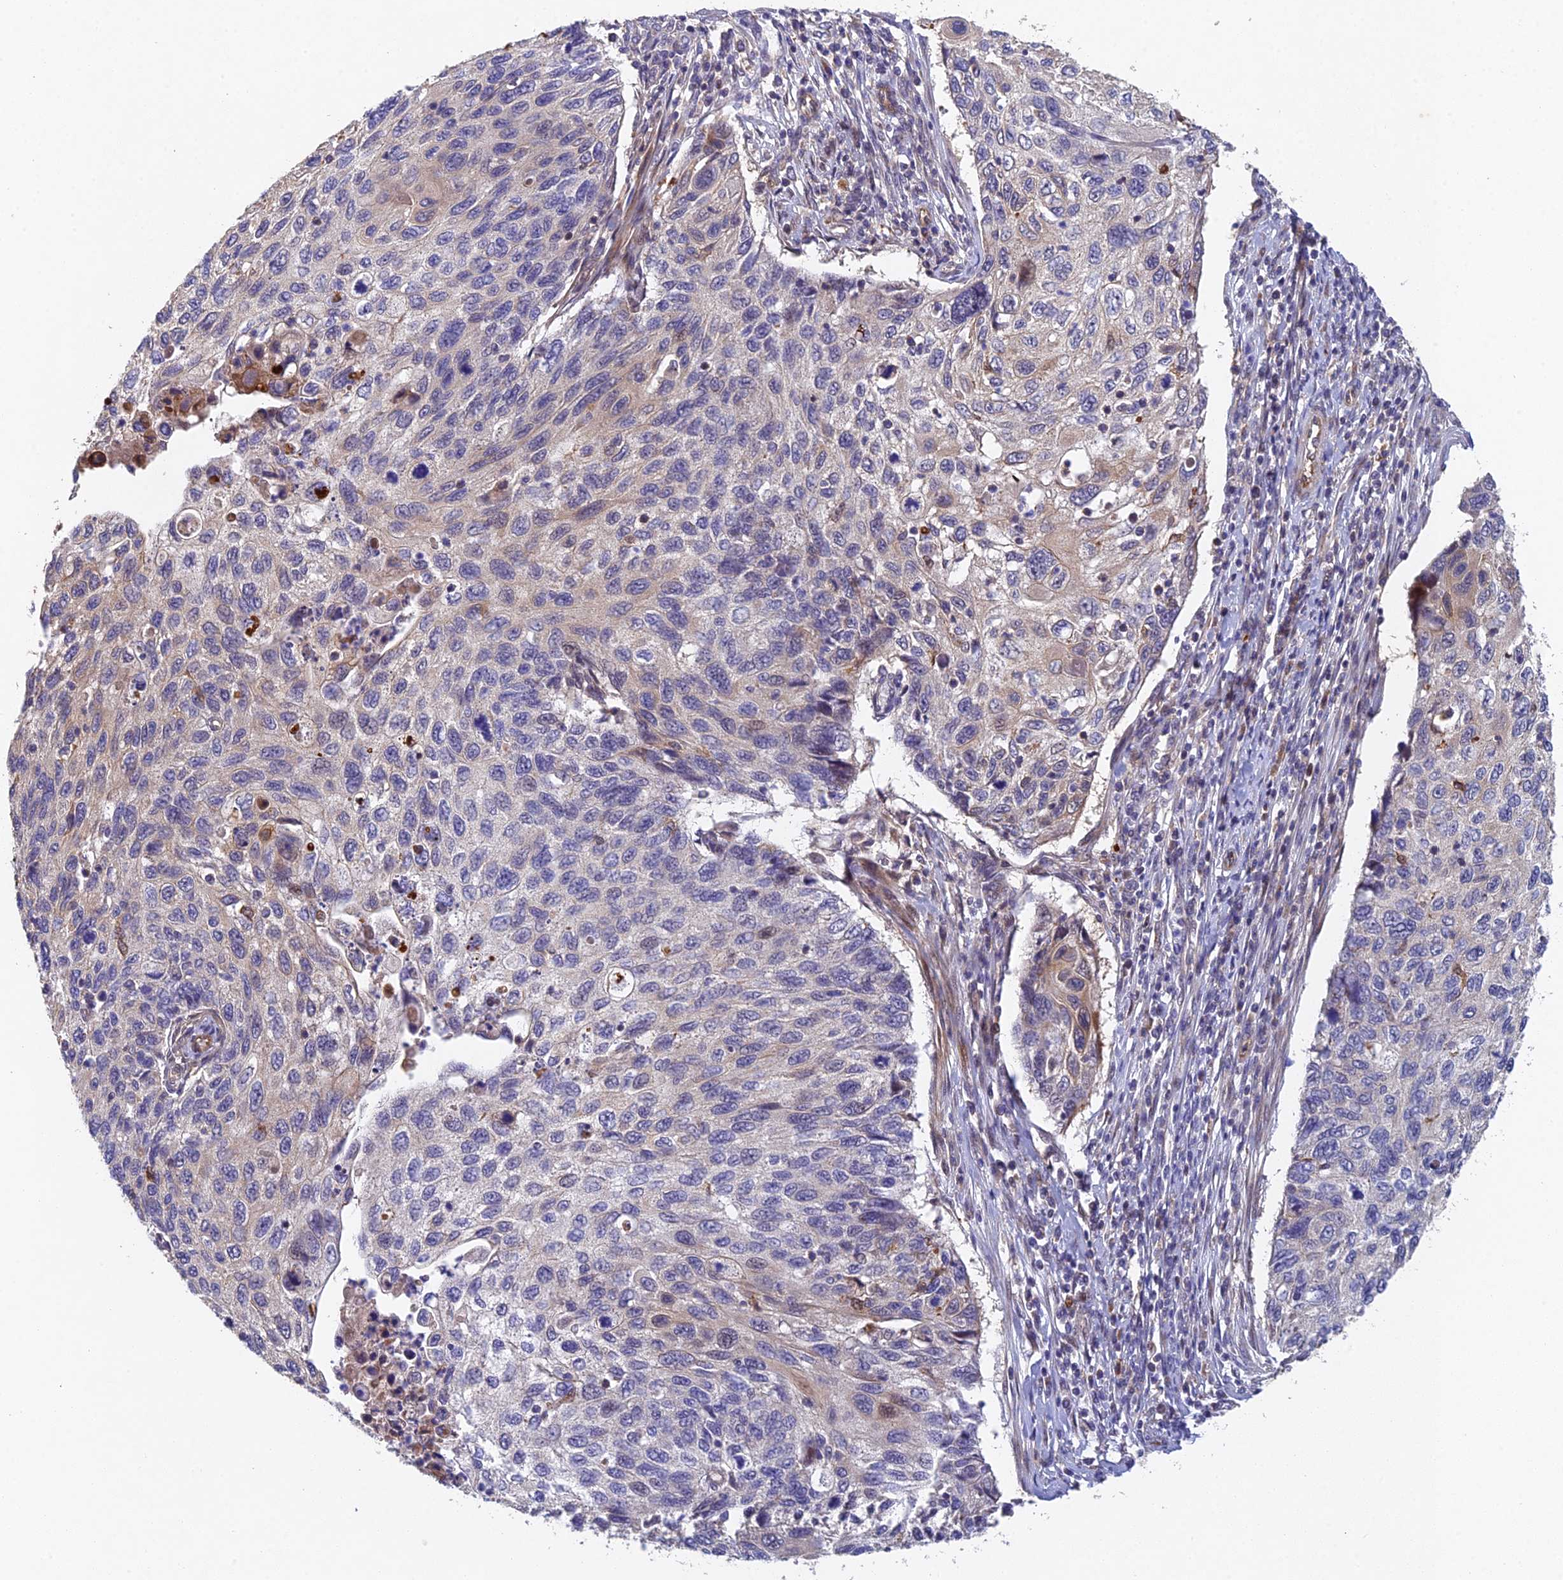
{"staining": {"intensity": "weak", "quantity": "<25%", "location": "cytoplasmic/membranous"}, "tissue": "cervical cancer", "cell_type": "Tumor cells", "image_type": "cancer", "snomed": [{"axis": "morphology", "description": "Squamous cell carcinoma, NOS"}, {"axis": "topography", "description": "Cervix"}], "caption": "Immunohistochemistry photomicrograph of neoplastic tissue: squamous cell carcinoma (cervical) stained with DAB displays no significant protein expression in tumor cells.", "gene": "NSMCE1", "patient": {"sex": "female", "age": 70}}